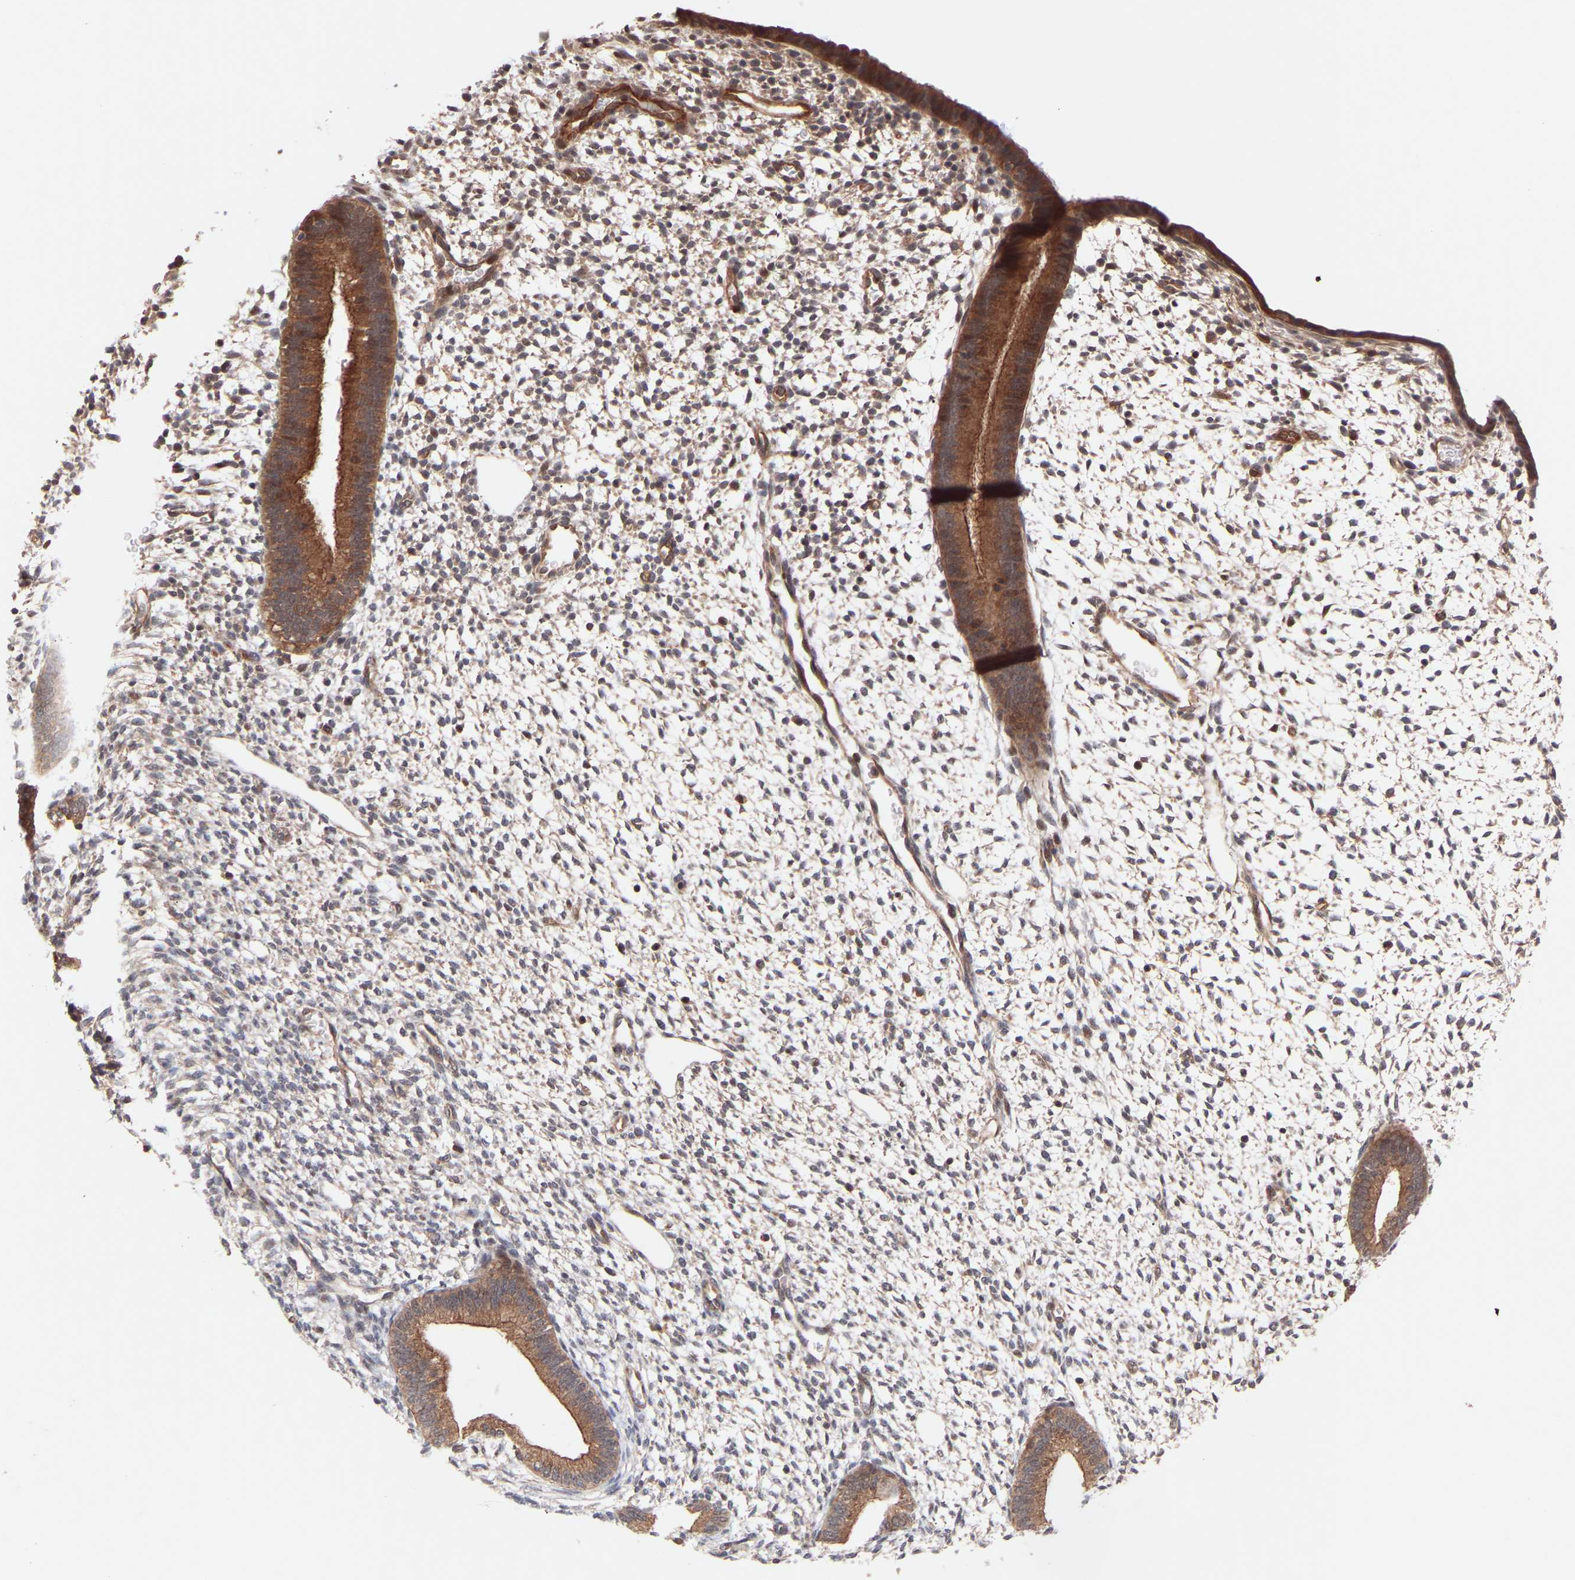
{"staining": {"intensity": "weak", "quantity": "<25%", "location": "cytoplasmic/membranous"}, "tissue": "endometrium", "cell_type": "Cells in endometrial stroma", "image_type": "normal", "snomed": [{"axis": "morphology", "description": "Normal tissue, NOS"}, {"axis": "topography", "description": "Endometrium"}], "caption": "An IHC image of benign endometrium is shown. There is no staining in cells in endometrial stroma of endometrium.", "gene": "PDLIM5", "patient": {"sex": "female", "age": 46}}